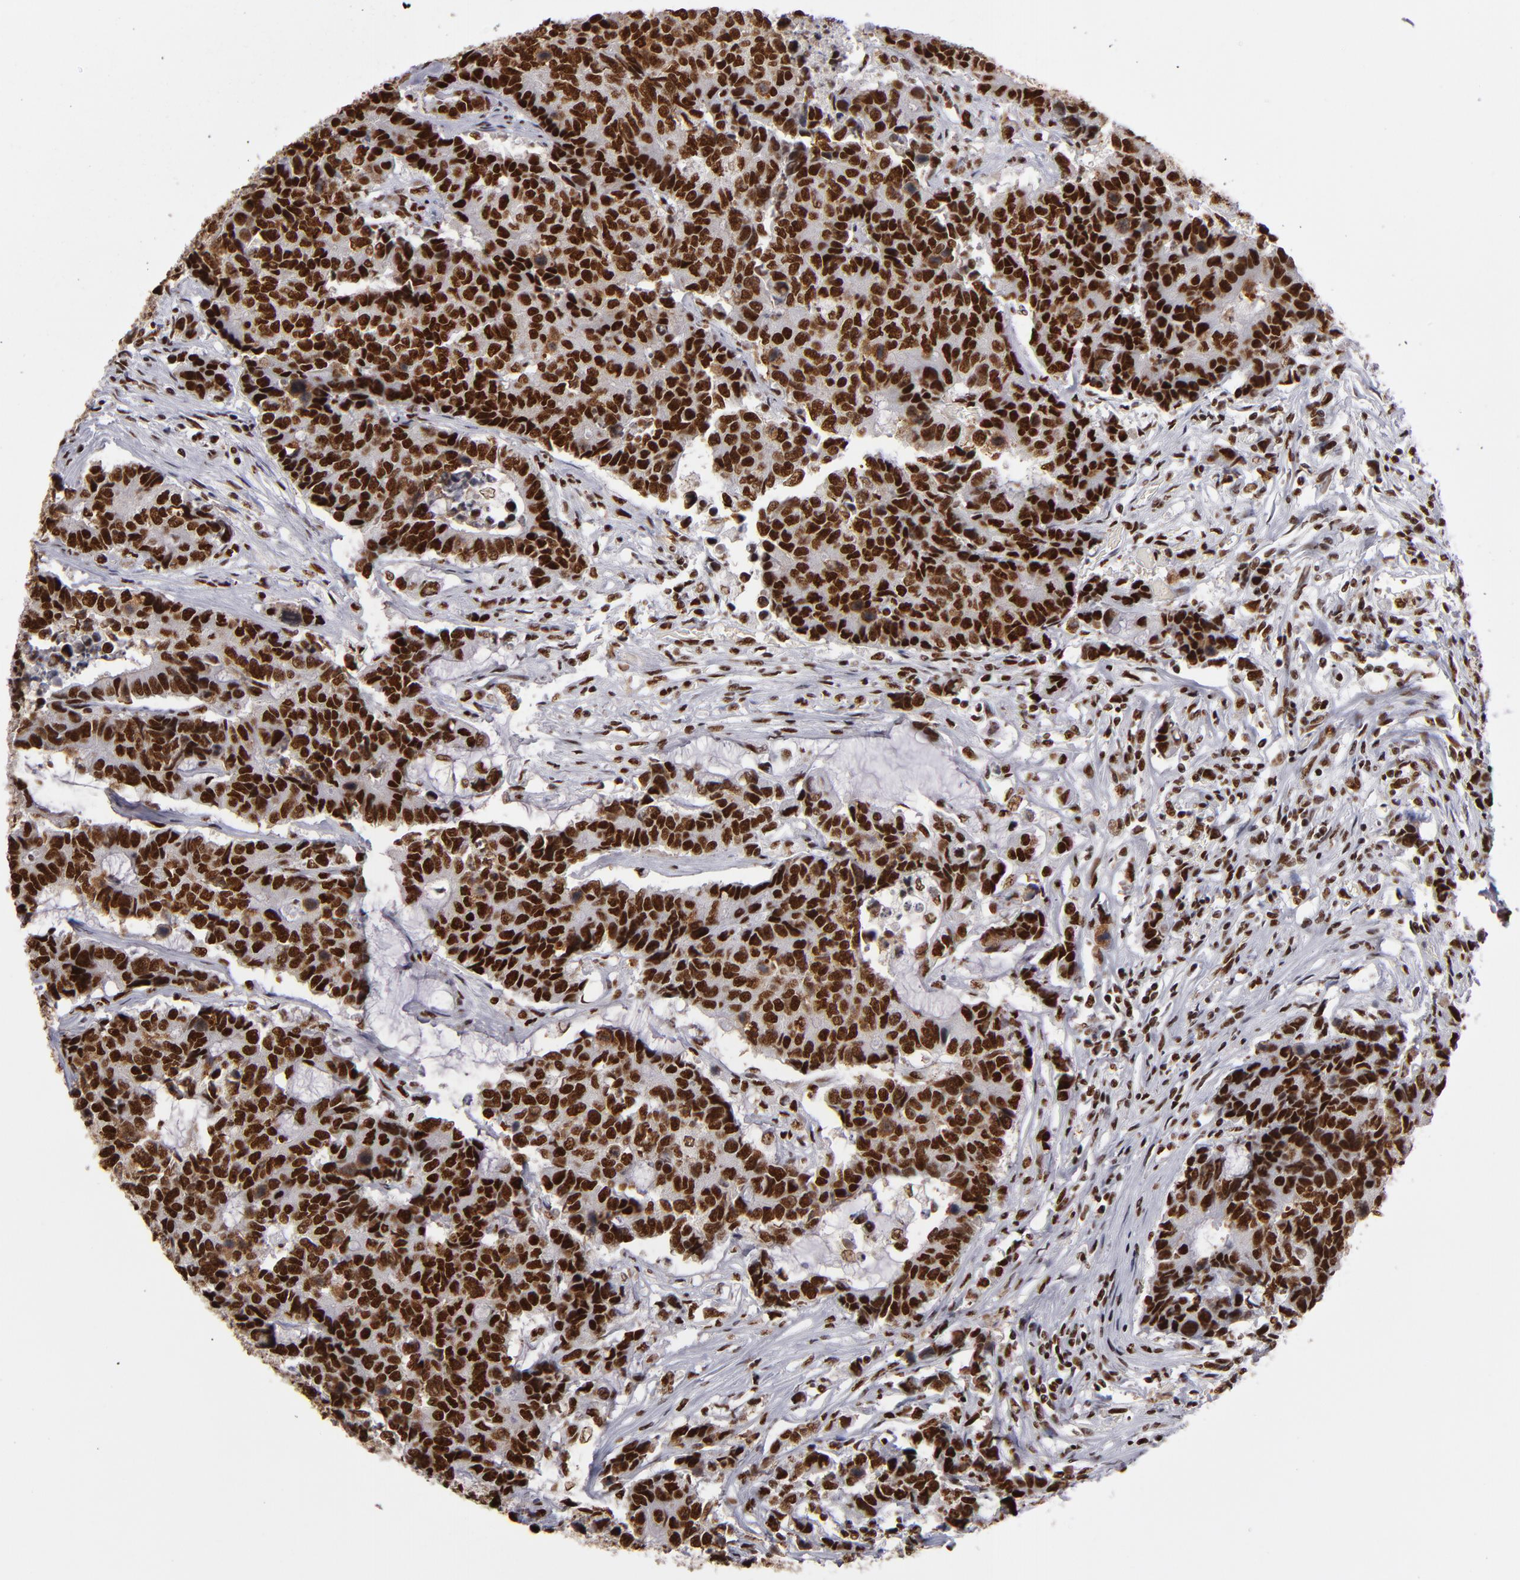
{"staining": {"intensity": "strong", "quantity": ">75%", "location": "nuclear"}, "tissue": "colorectal cancer", "cell_type": "Tumor cells", "image_type": "cancer", "snomed": [{"axis": "morphology", "description": "Adenocarcinoma, NOS"}, {"axis": "topography", "description": "Colon"}], "caption": "IHC (DAB (3,3'-diaminobenzidine)) staining of human colorectal cancer displays strong nuclear protein staining in approximately >75% of tumor cells.", "gene": "MRE11", "patient": {"sex": "female", "age": 86}}